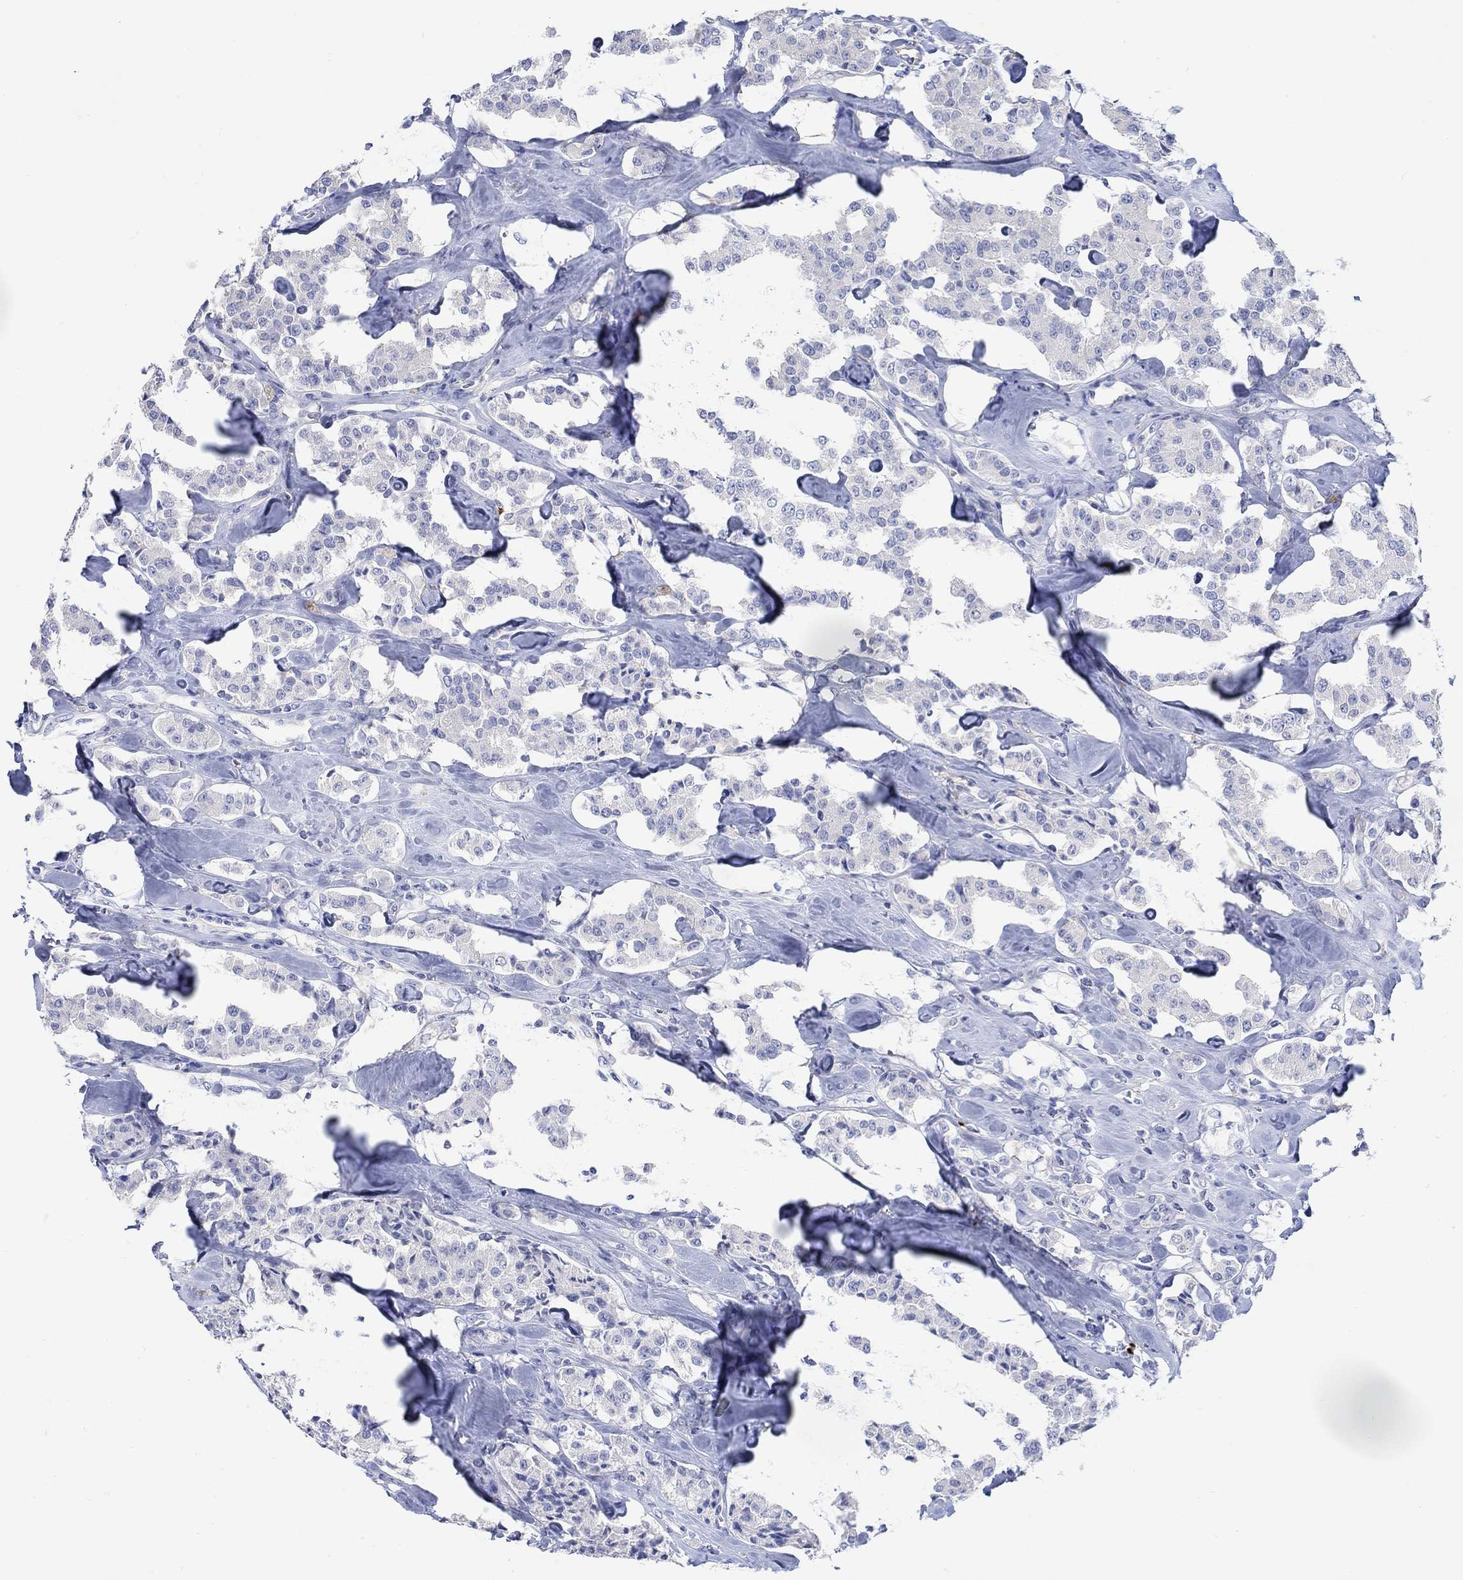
{"staining": {"intensity": "negative", "quantity": "none", "location": "none"}, "tissue": "carcinoid", "cell_type": "Tumor cells", "image_type": "cancer", "snomed": [{"axis": "morphology", "description": "Carcinoid, malignant, NOS"}, {"axis": "topography", "description": "Pancreas"}], "caption": "DAB (3,3'-diaminobenzidine) immunohistochemical staining of malignant carcinoid displays no significant expression in tumor cells. (DAB (3,3'-diaminobenzidine) IHC visualized using brightfield microscopy, high magnification).", "gene": "P2RY6", "patient": {"sex": "male", "age": 41}}